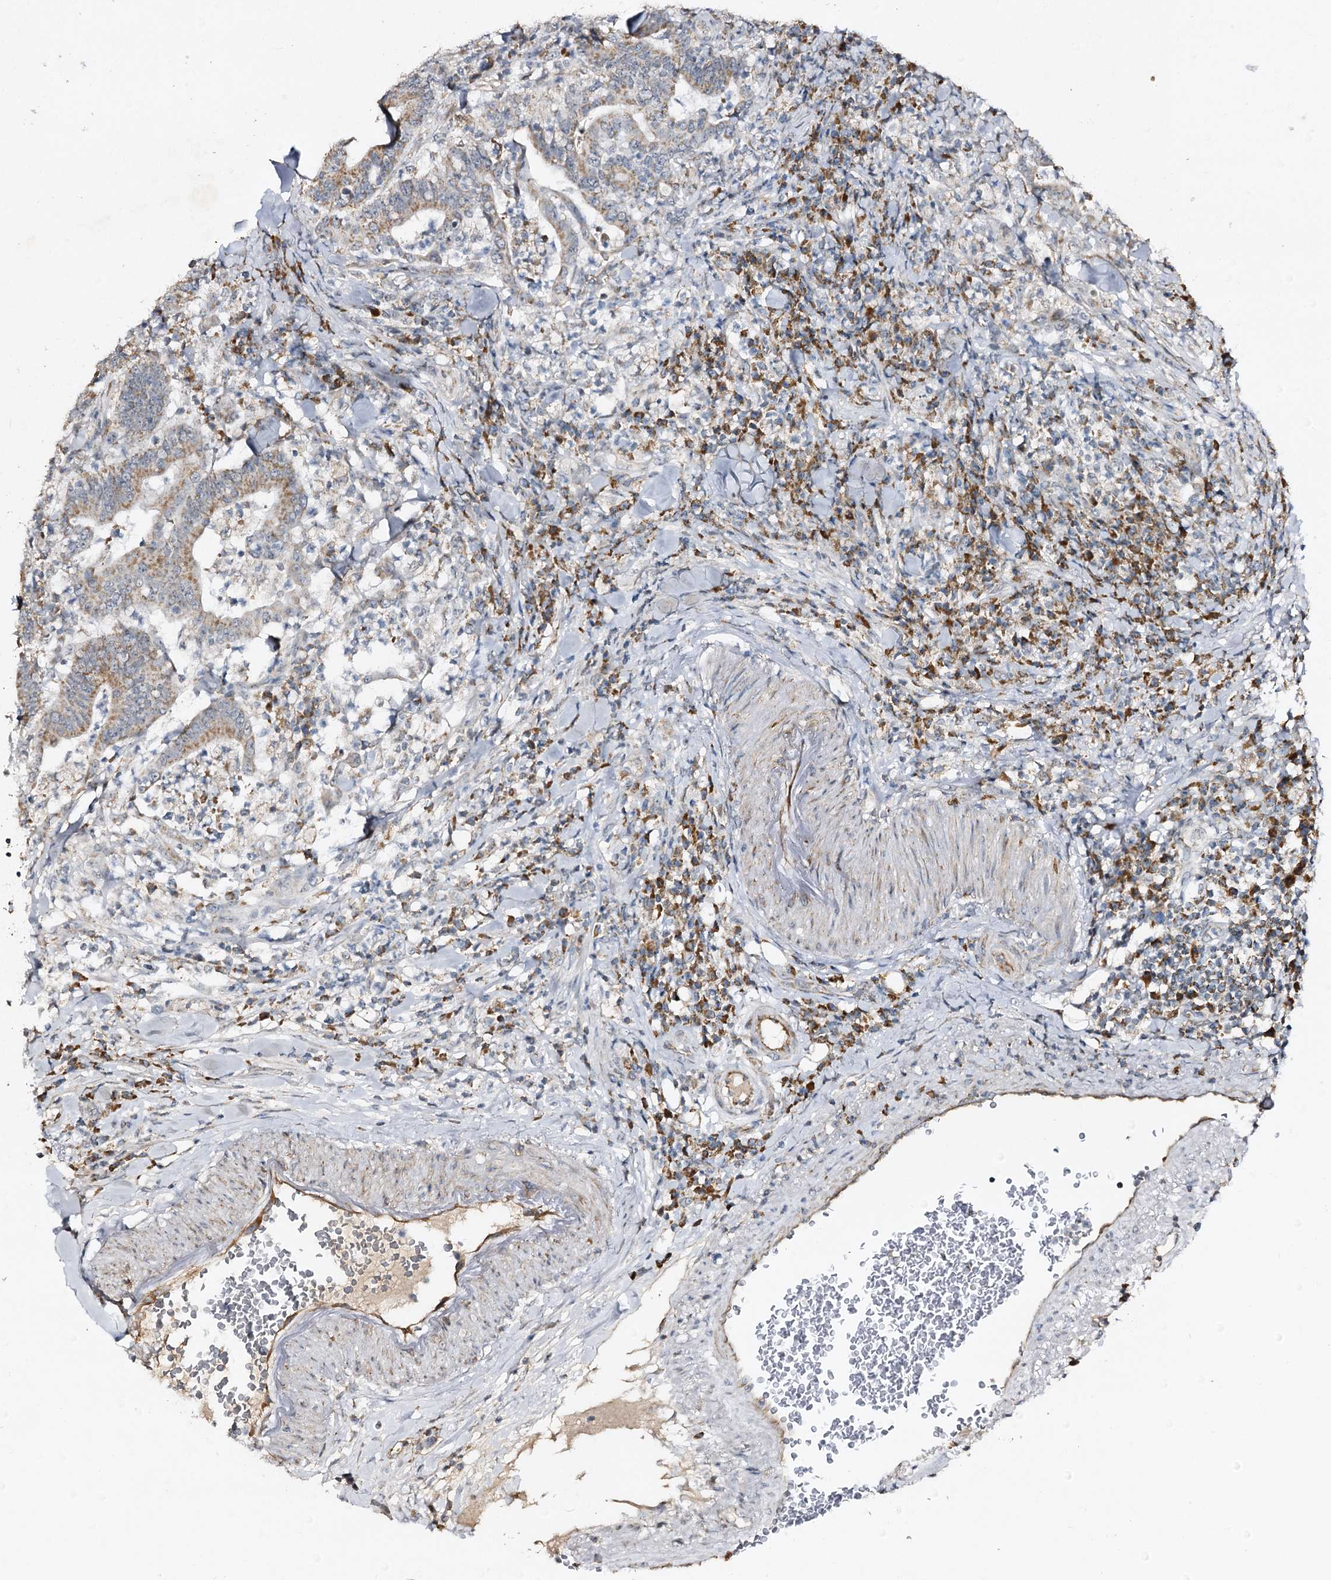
{"staining": {"intensity": "moderate", "quantity": ">75%", "location": "cytoplasmic/membranous"}, "tissue": "colorectal cancer", "cell_type": "Tumor cells", "image_type": "cancer", "snomed": [{"axis": "morphology", "description": "Adenocarcinoma, NOS"}, {"axis": "topography", "description": "Colon"}], "caption": "Protein expression analysis of colorectal adenocarcinoma shows moderate cytoplasmic/membranous staining in about >75% of tumor cells.", "gene": "CBR4", "patient": {"sex": "female", "age": 66}}